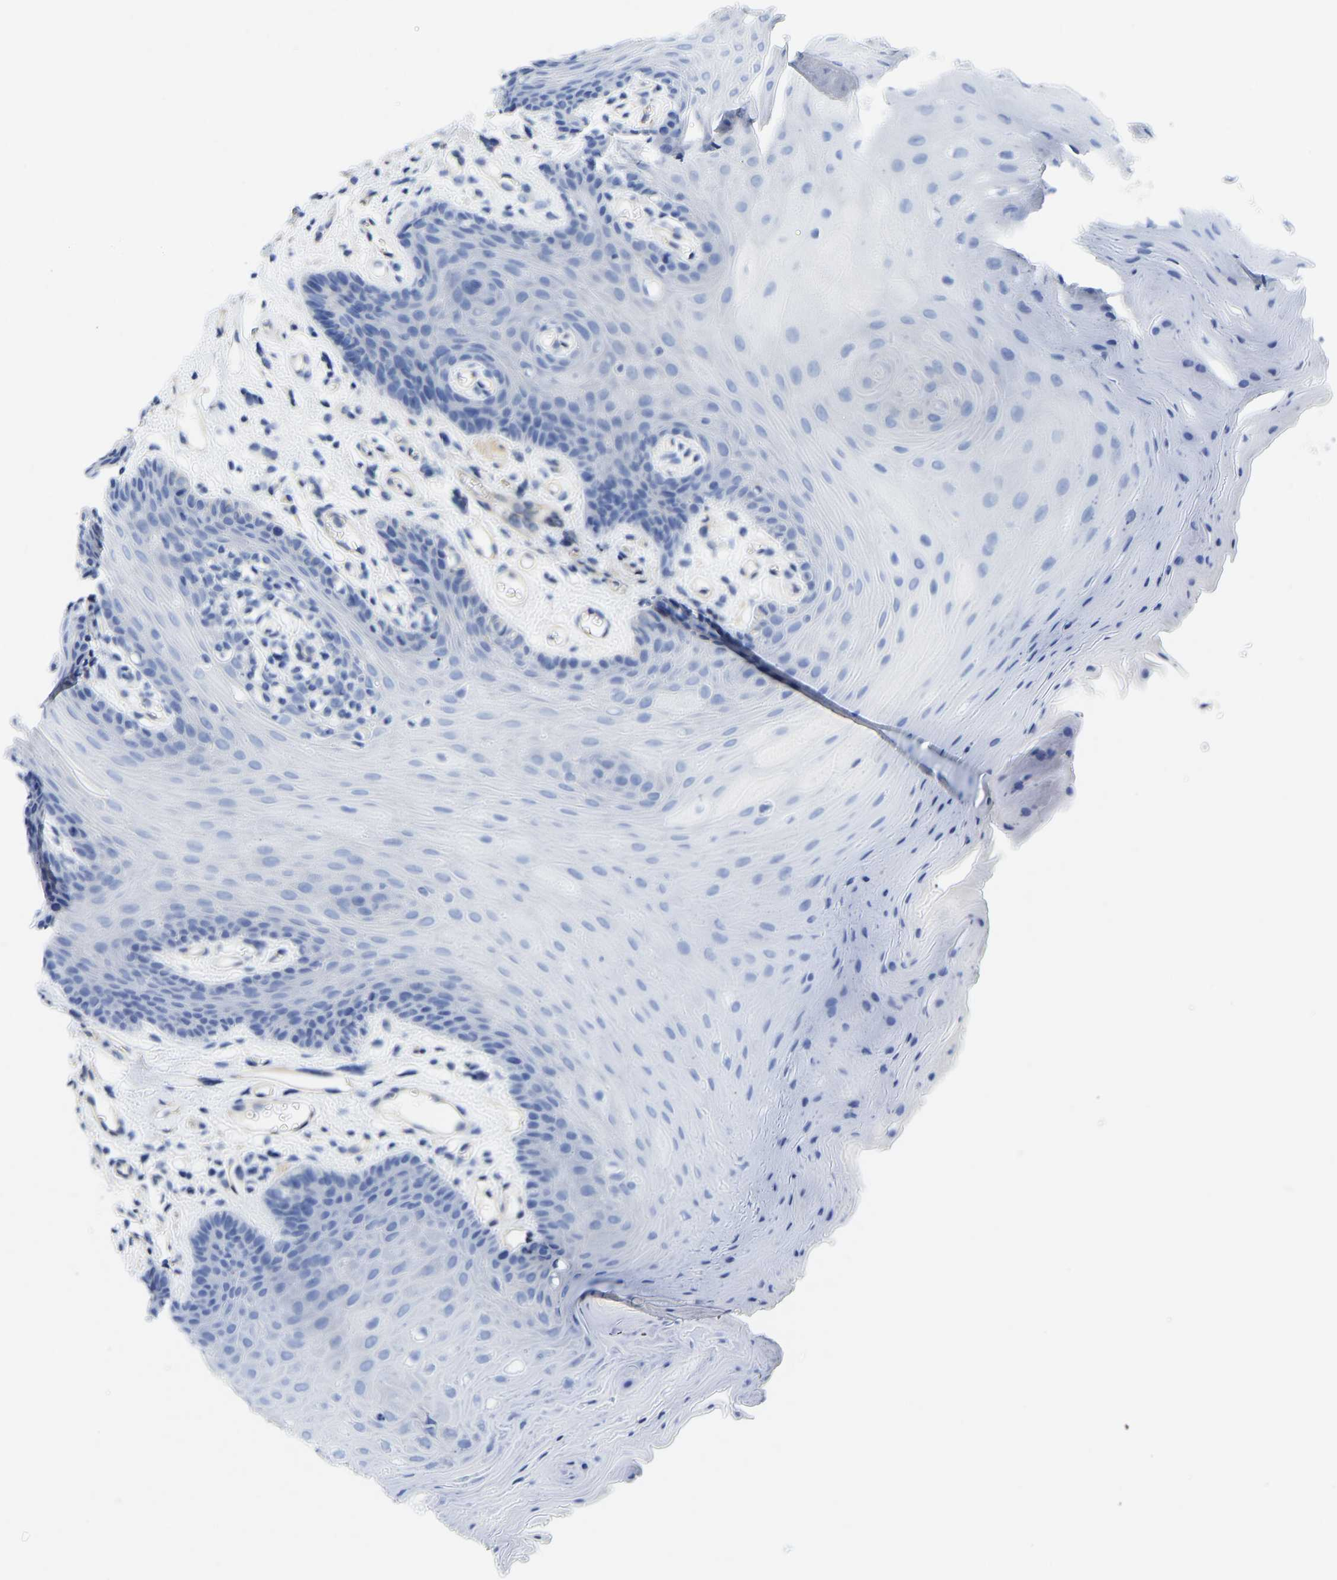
{"staining": {"intensity": "negative", "quantity": "none", "location": "none"}, "tissue": "oral mucosa", "cell_type": "Squamous epithelial cells", "image_type": "normal", "snomed": [{"axis": "morphology", "description": "Normal tissue, NOS"}, {"axis": "morphology", "description": "Squamous cell carcinoma, NOS"}, {"axis": "topography", "description": "Oral tissue"}, {"axis": "topography", "description": "Head-Neck"}], "caption": "Squamous epithelial cells show no significant expression in benign oral mucosa. (DAB immunohistochemistry (IHC), high magnification).", "gene": "CHAD", "patient": {"sex": "male", "age": 71}}